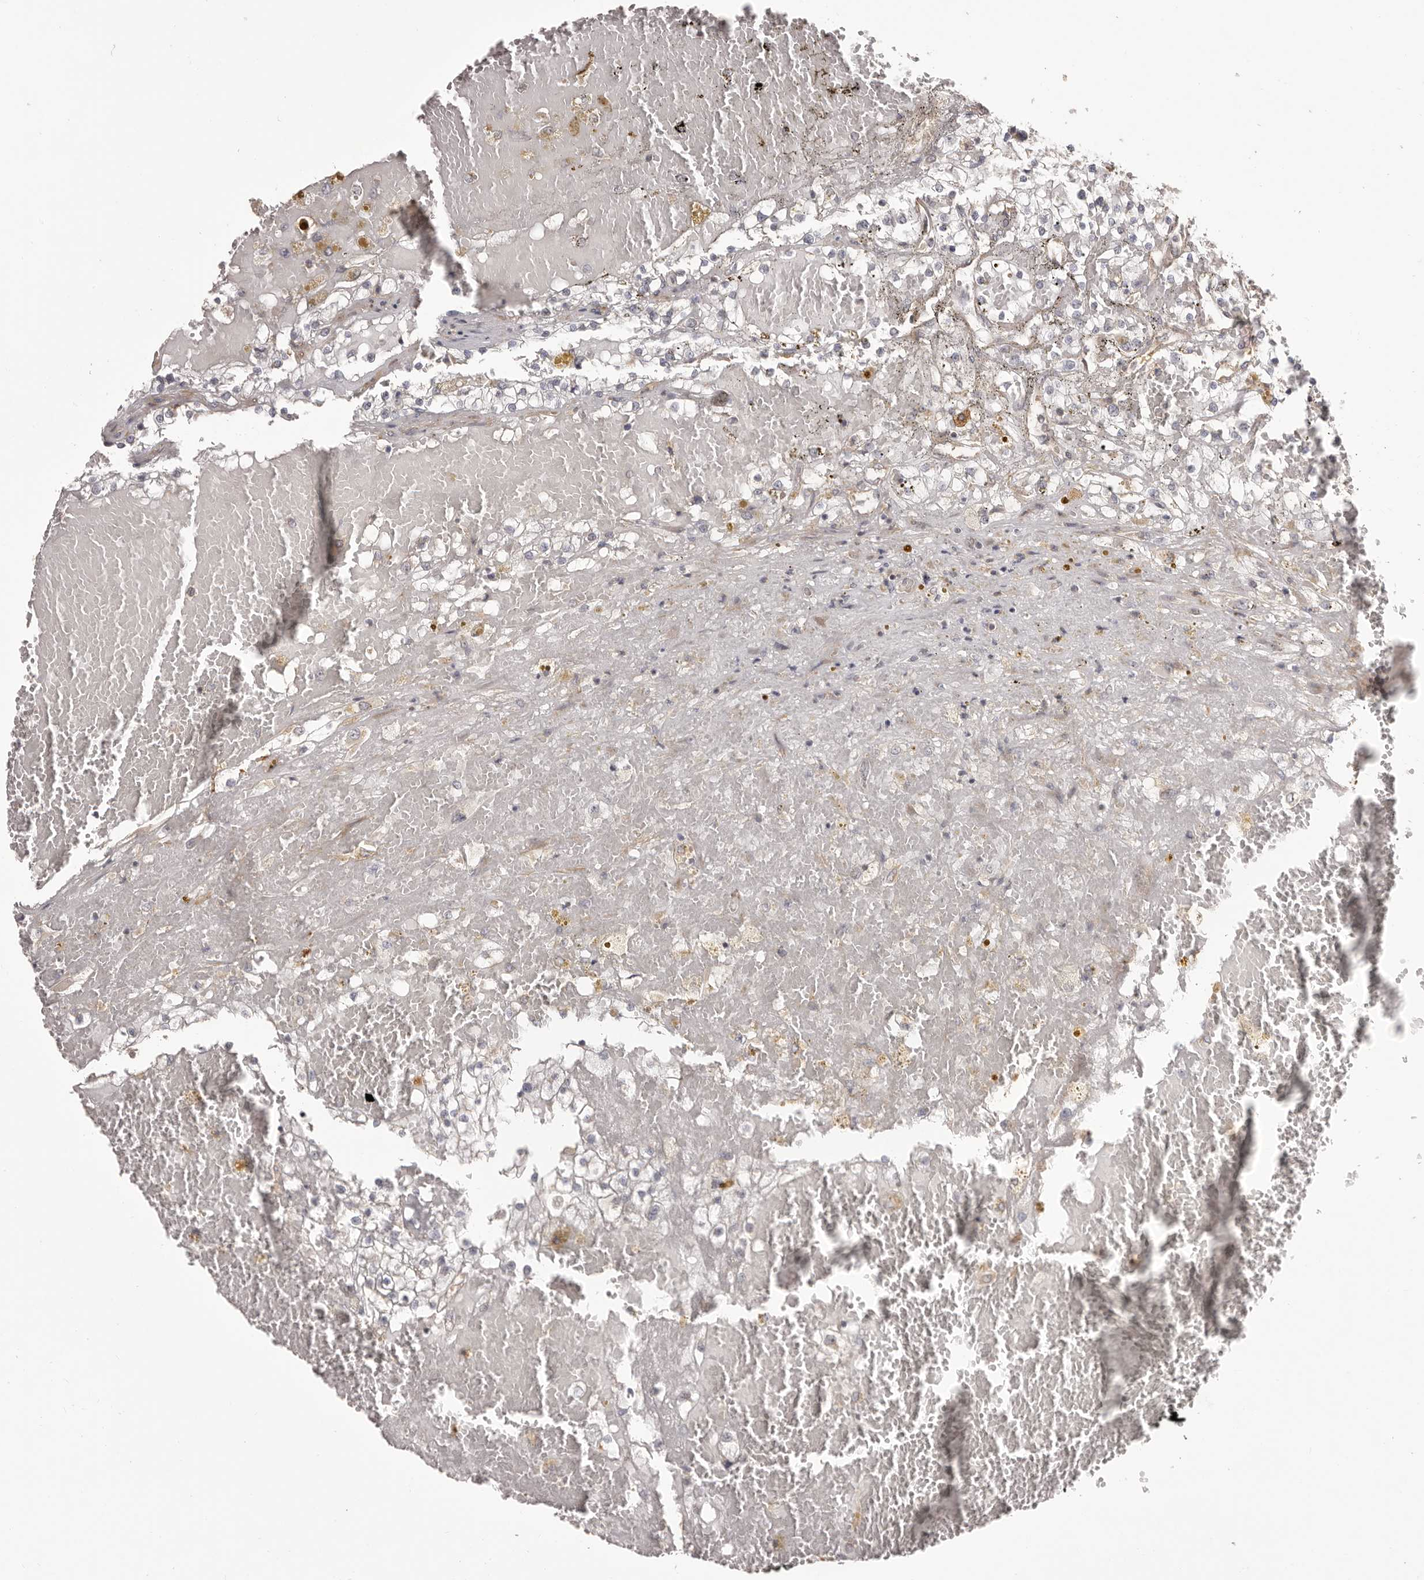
{"staining": {"intensity": "negative", "quantity": "none", "location": "none"}, "tissue": "renal cancer", "cell_type": "Tumor cells", "image_type": "cancer", "snomed": [{"axis": "morphology", "description": "Normal tissue, NOS"}, {"axis": "morphology", "description": "Adenocarcinoma, NOS"}, {"axis": "topography", "description": "Kidney"}], "caption": "Immunohistochemical staining of human adenocarcinoma (renal) exhibits no significant expression in tumor cells.", "gene": "HRH1", "patient": {"sex": "male", "age": 68}}